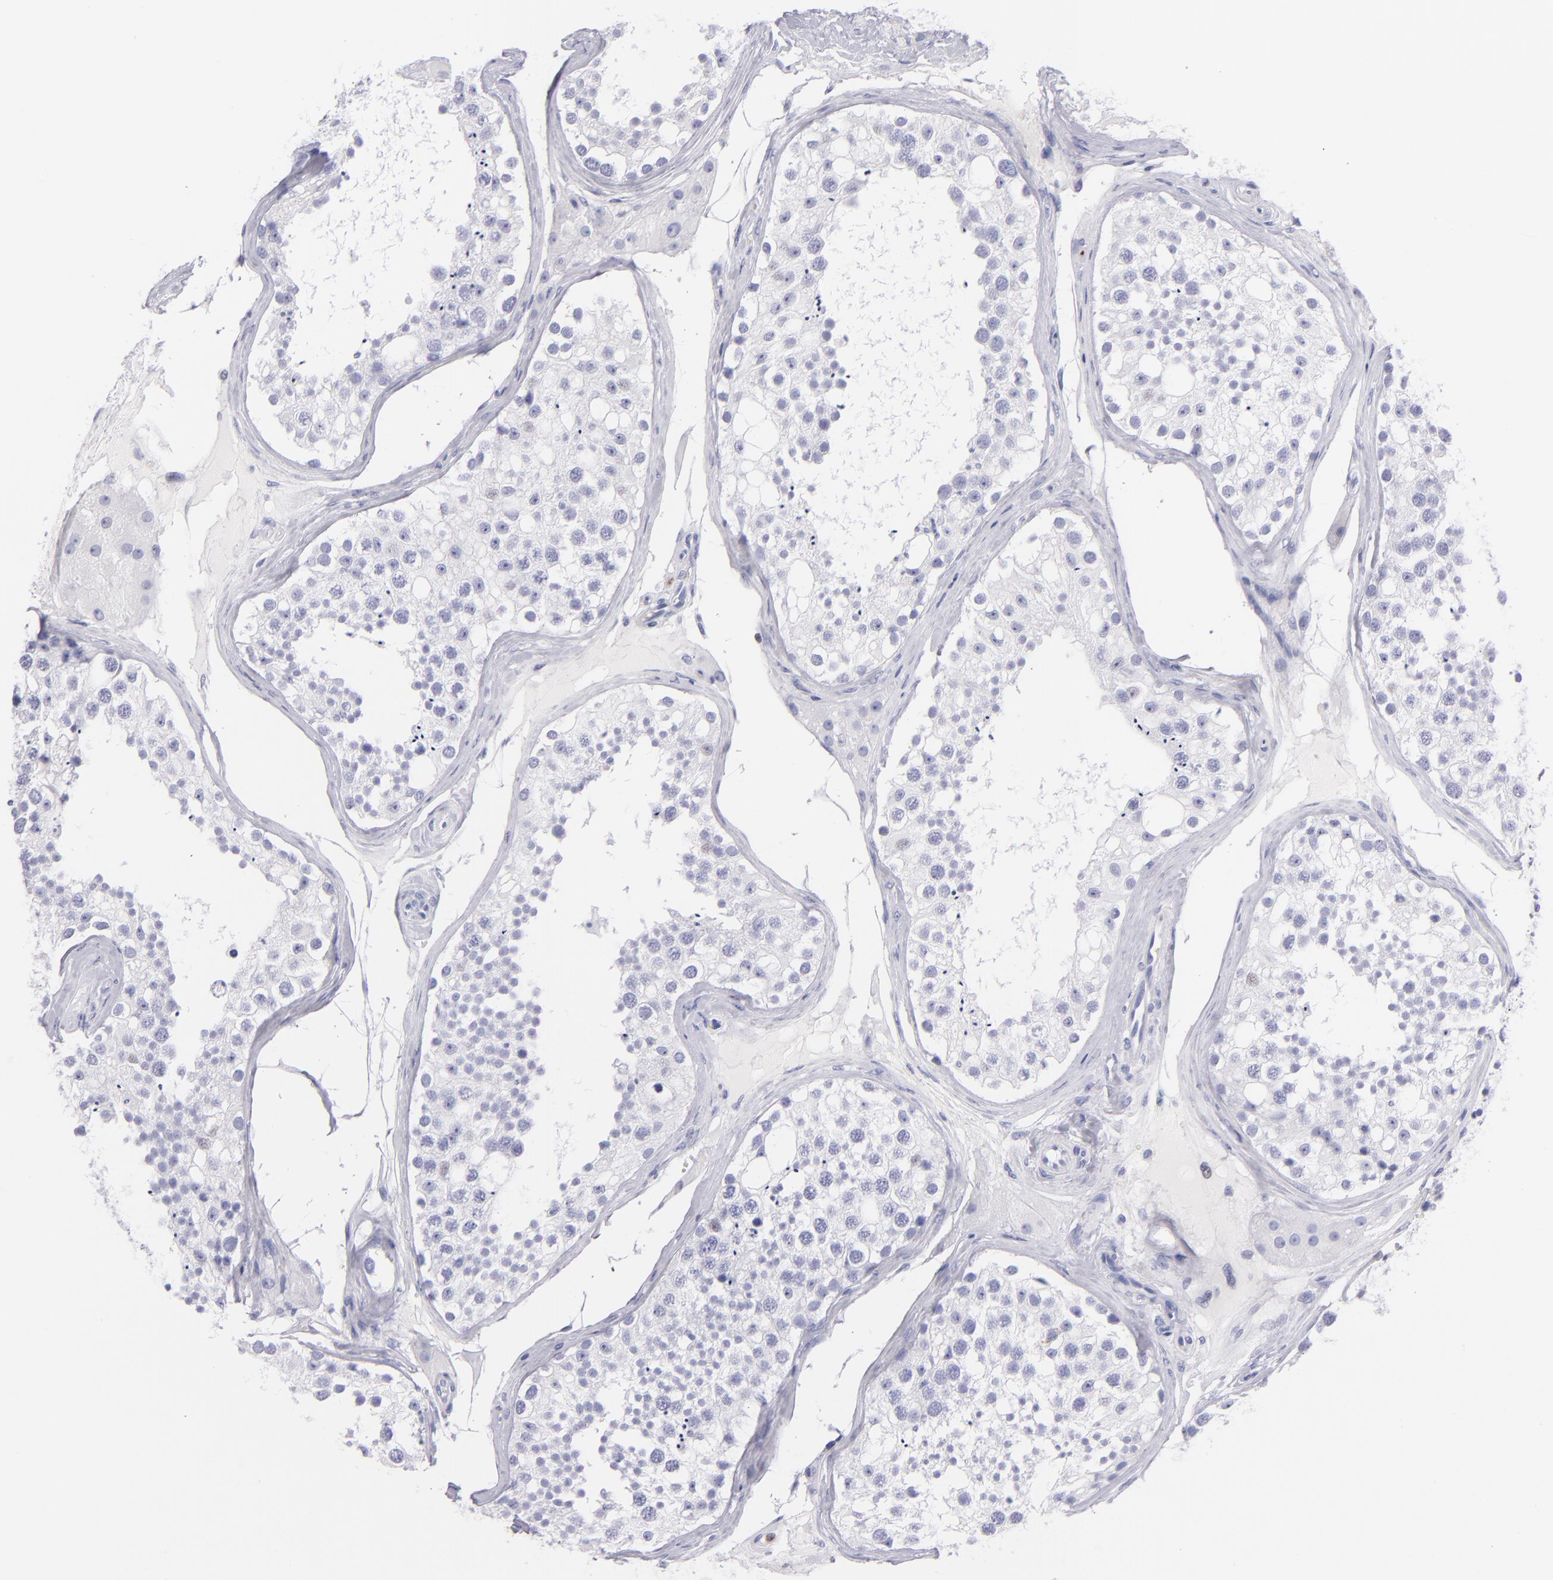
{"staining": {"intensity": "negative", "quantity": "none", "location": "none"}, "tissue": "testis", "cell_type": "Cells in seminiferous ducts", "image_type": "normal", "snomed": [{"axis": "morphology", "description": "Normal tissue, NOS"}, {"axis": "topography", "description": "Testis"}], "caption": "Cells in seminiferous ducts show no significant positivity in unremarkable testis.", "gene": "PRF1", "patient": {"sex": "male", "age": 68}}